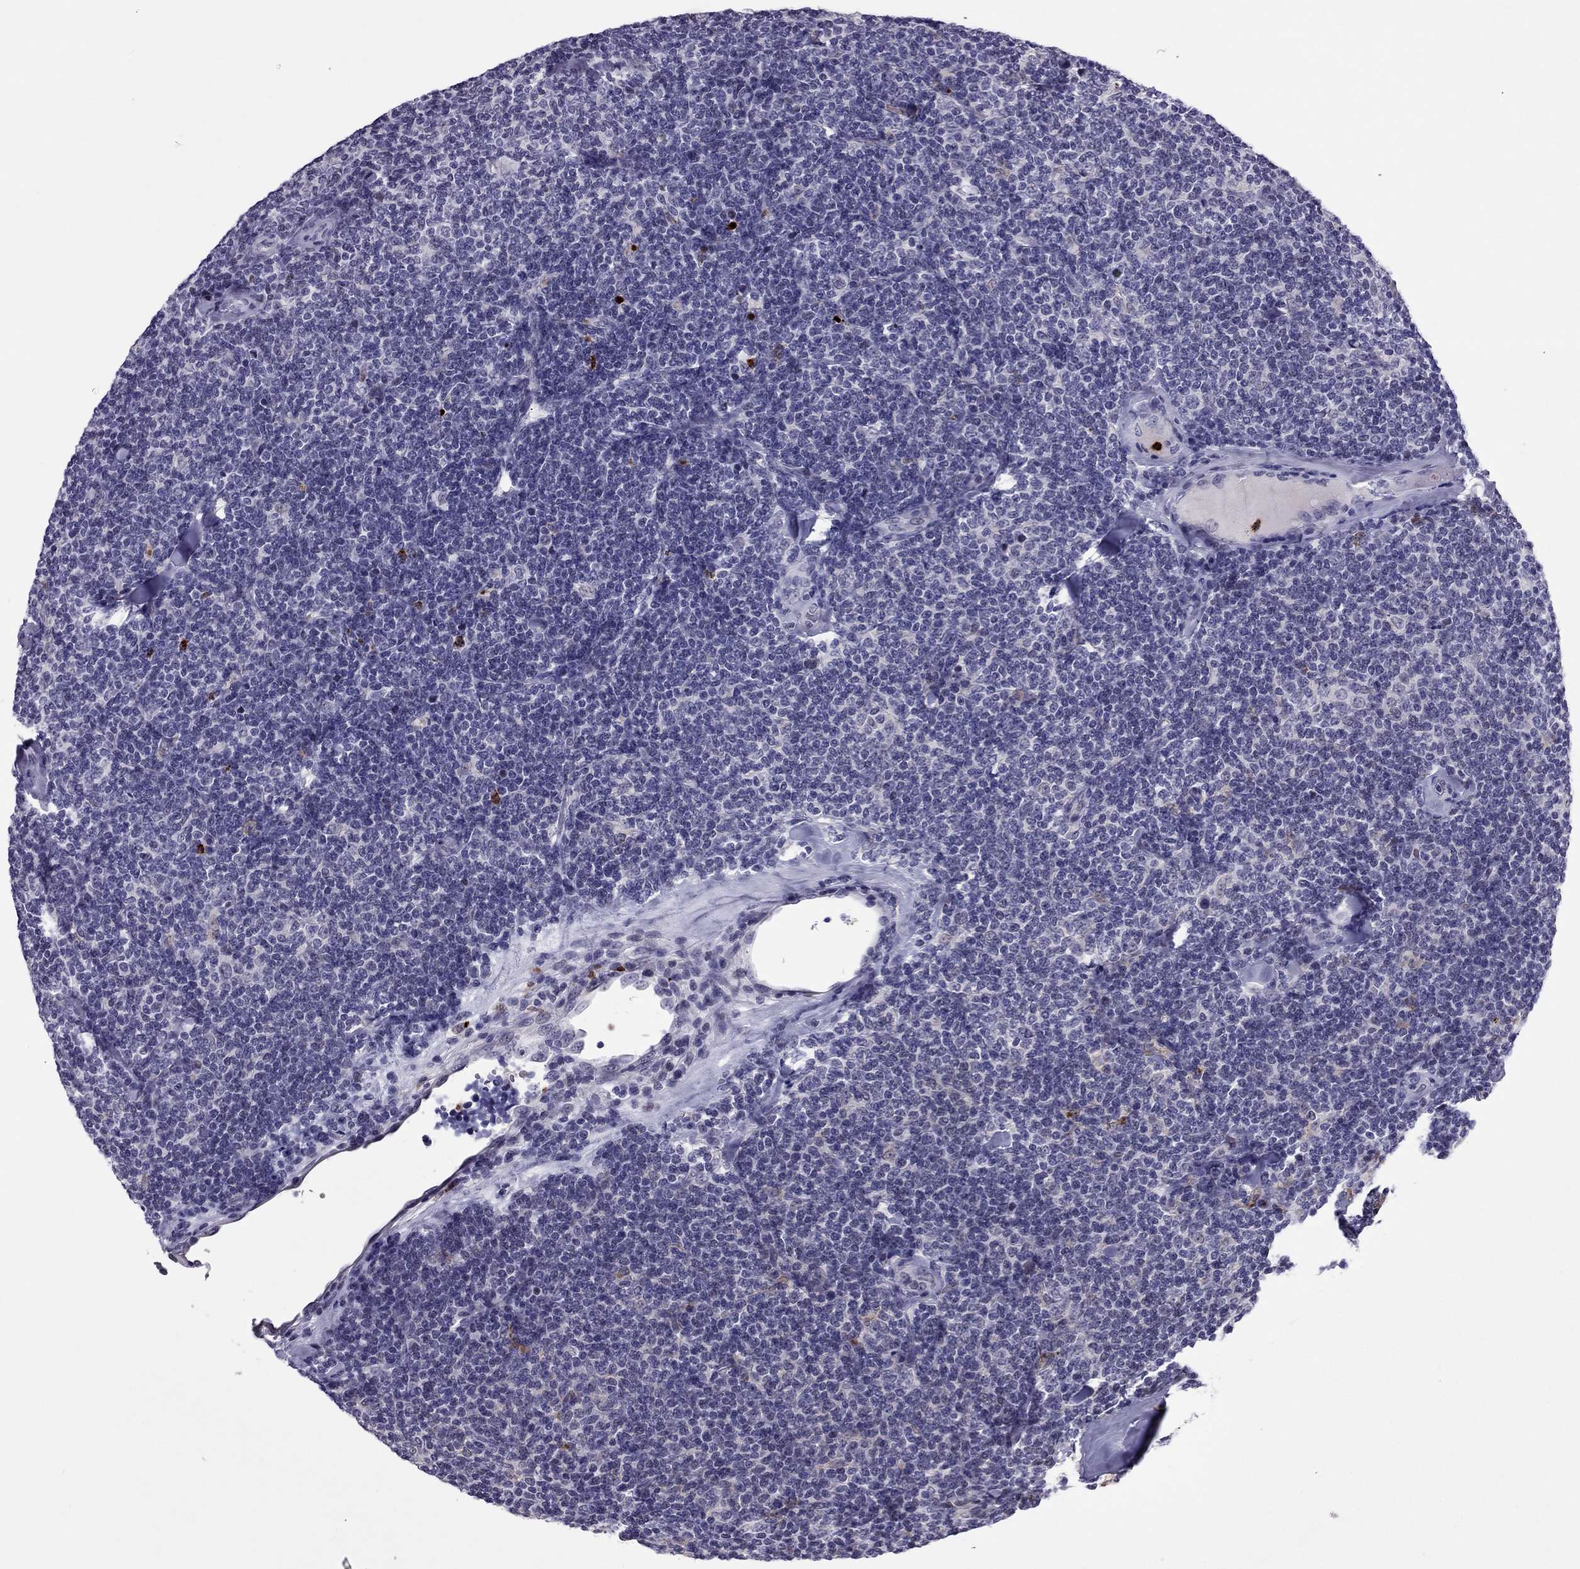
{"staining": {"intensity": "negative", "quantity": "none", "location": "none"}, "tissue": "lymphoma", "cell_type": "Tumor cells", "image_type": "cancer", "snomed": [{"axis": "morphology", "description": "Malignant lymphoma, non-Hodgkin's type, Low grade"}, {"axis": "topography", "description": "Lymph node"}], "caption": "IHC histopathology image of human malignant lymphoma, non-Hodgkin's type (low-grade) stained for a protein (brown), which reveals no expression in tumor cells.", "gene": "CCL27", "patient": {"sex": "female", "age": 56}}